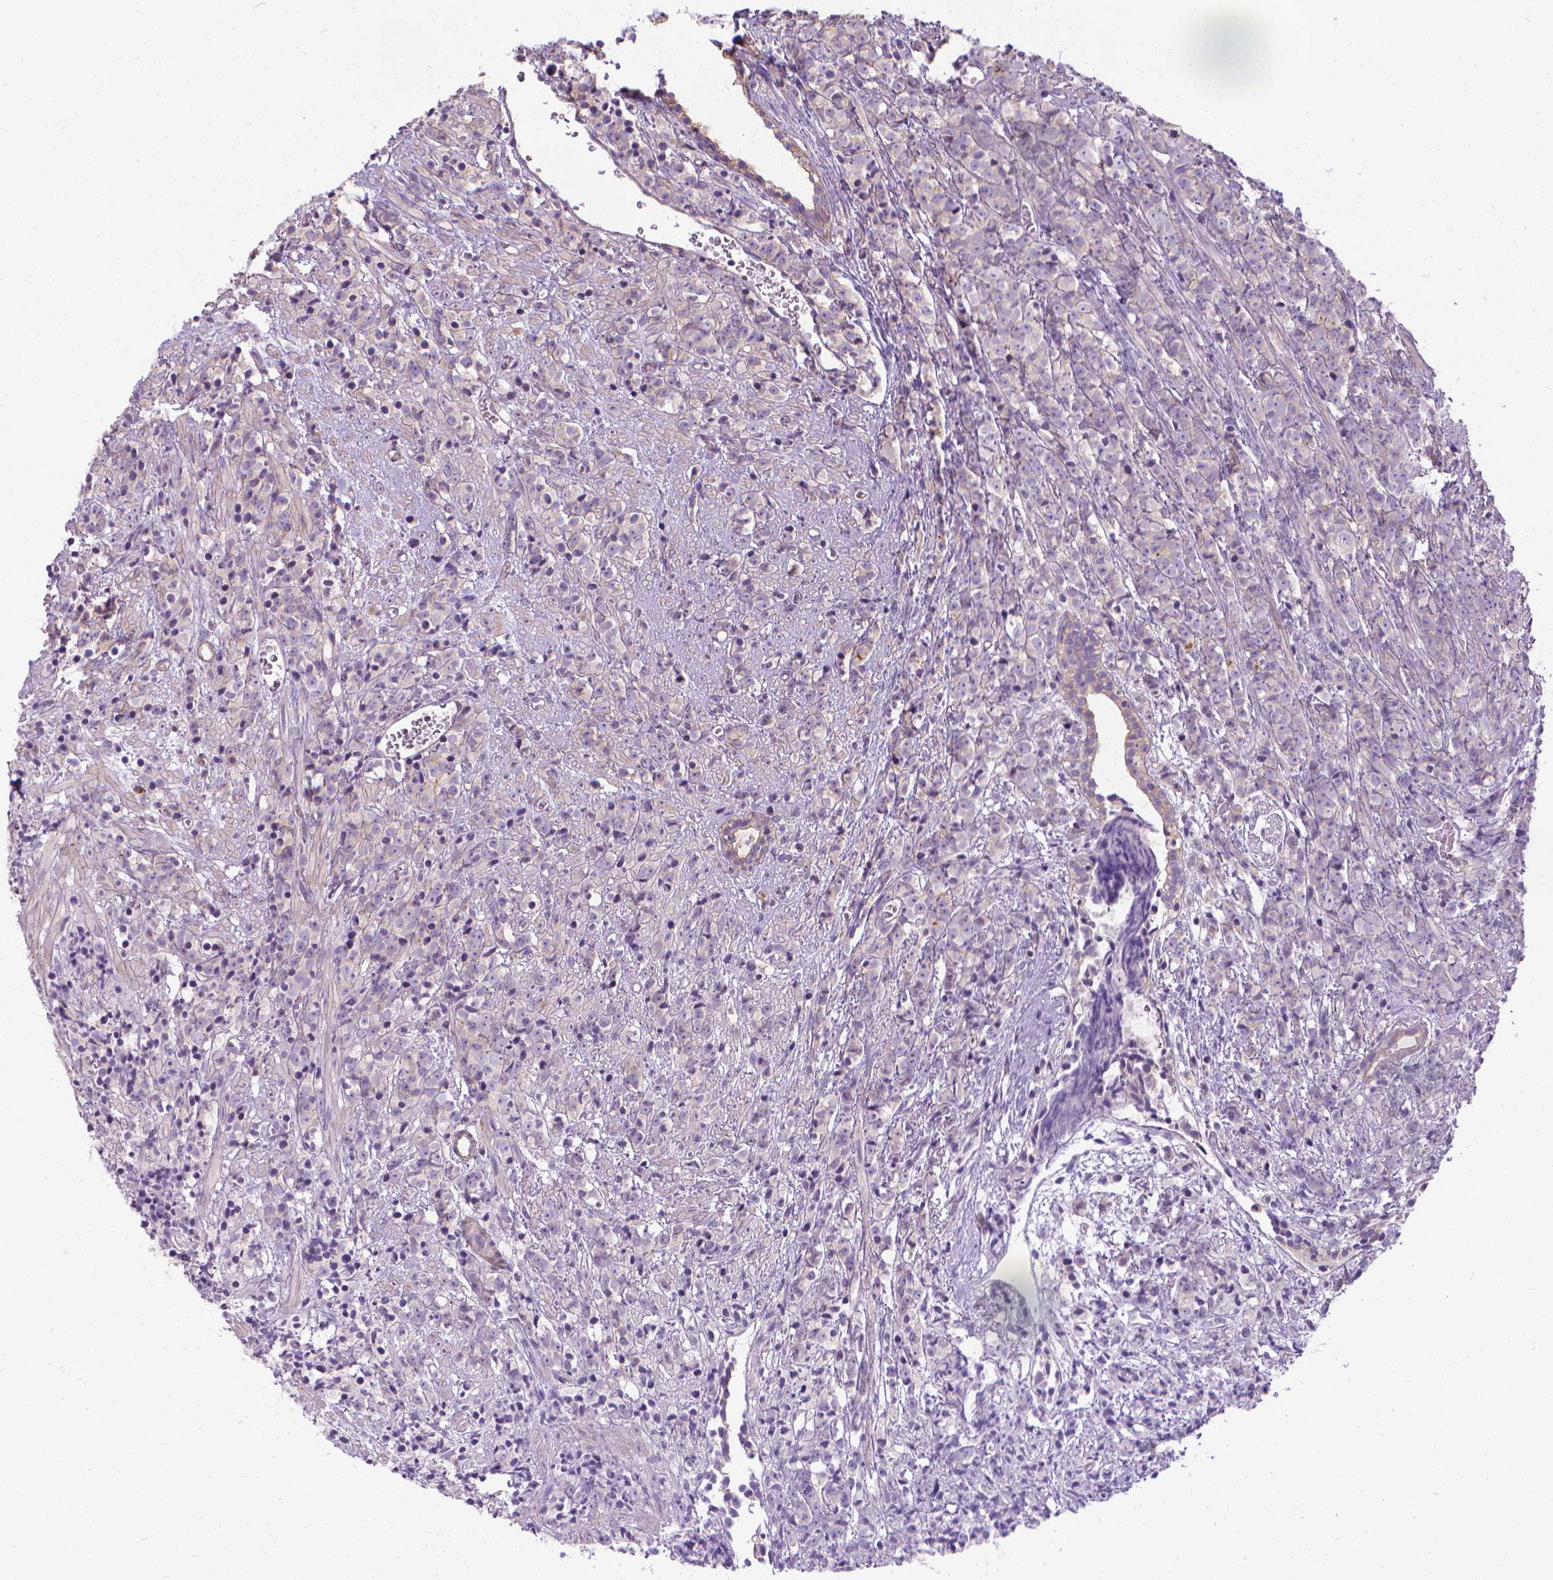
{"staining": {"intensity": "moderate", "quantity": "<25%", "location": "cytoplasmic/membranous"}, "tissue": "prostate cancer", "cell_type": "Tumor cells", "image_type": "cancer", "snomed": [{"axis": "morphology", "description": "Adenocarcinoma, High grade"}, {"axis": "topography", "description": "Prostate"}], "caption": "Moderate cytoplasmic/membranous protein positivity is present in about <25% of tumor cells in prostate cancer (adenocarcinoma (high-grade)). (DAB (3,3'-diaminobenzidine) IHC with brightfield microscopy, high magnification).", "gene": "CFAP299", "patient": {"sex": "male", "age": 81}}